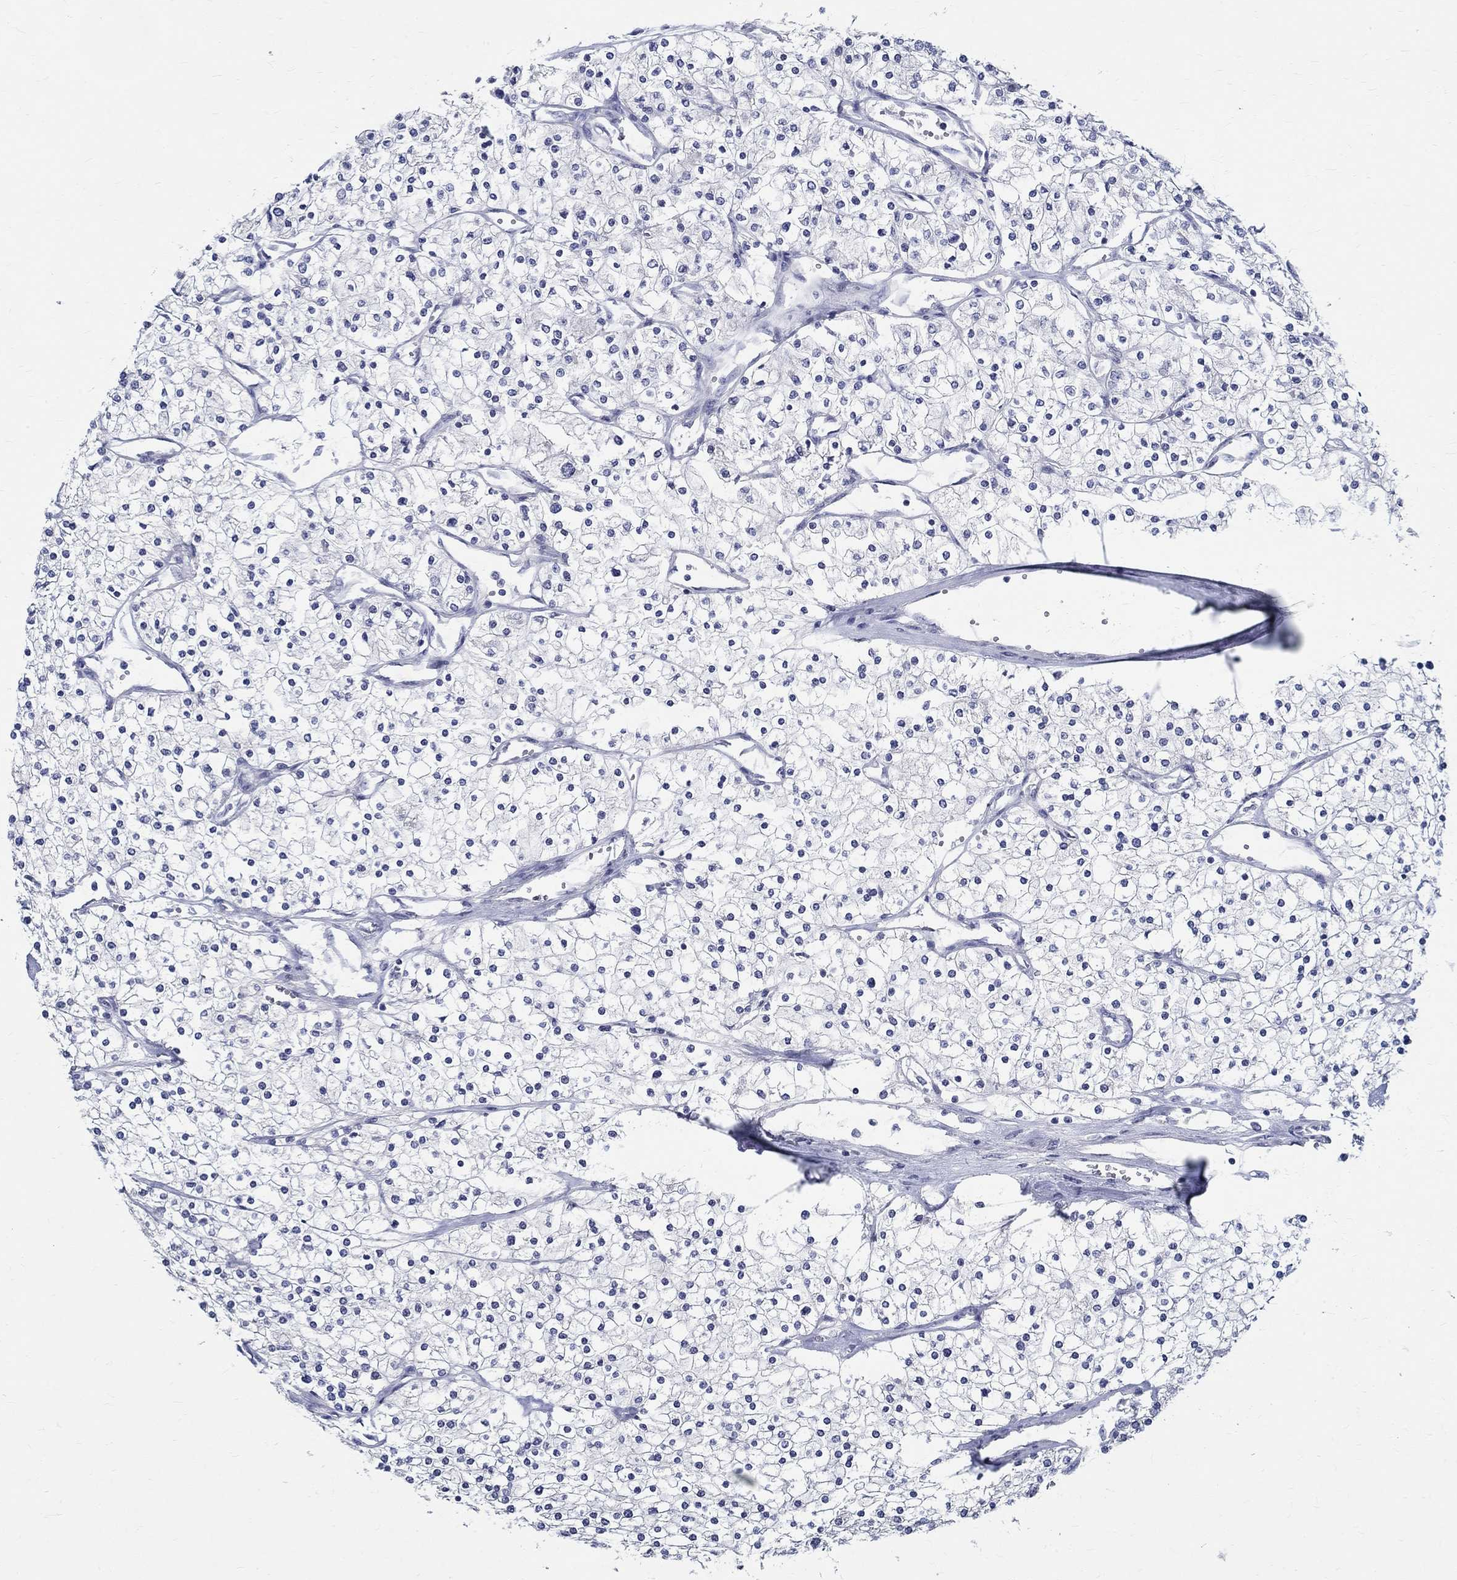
{"staining": {"intensity": "negative", "quantity": "none", "location": "none"}, "tissue": "renal cancer", "cell_type": "Tumor cells", "image_type": "cancer", "snomed": [{"axis": "morphology", "description": "Adenocarcinoma, NOS"}, {"axis": "topography", "description": "Kidney"}], "caption": "Renal cancer (adenocarcinoma) stained for a protein using immunohistochemistry (IHC) reveals no positivity tumor cells.", "gene": "CETN1", "patient": {"sex": "male", "age": 80}}